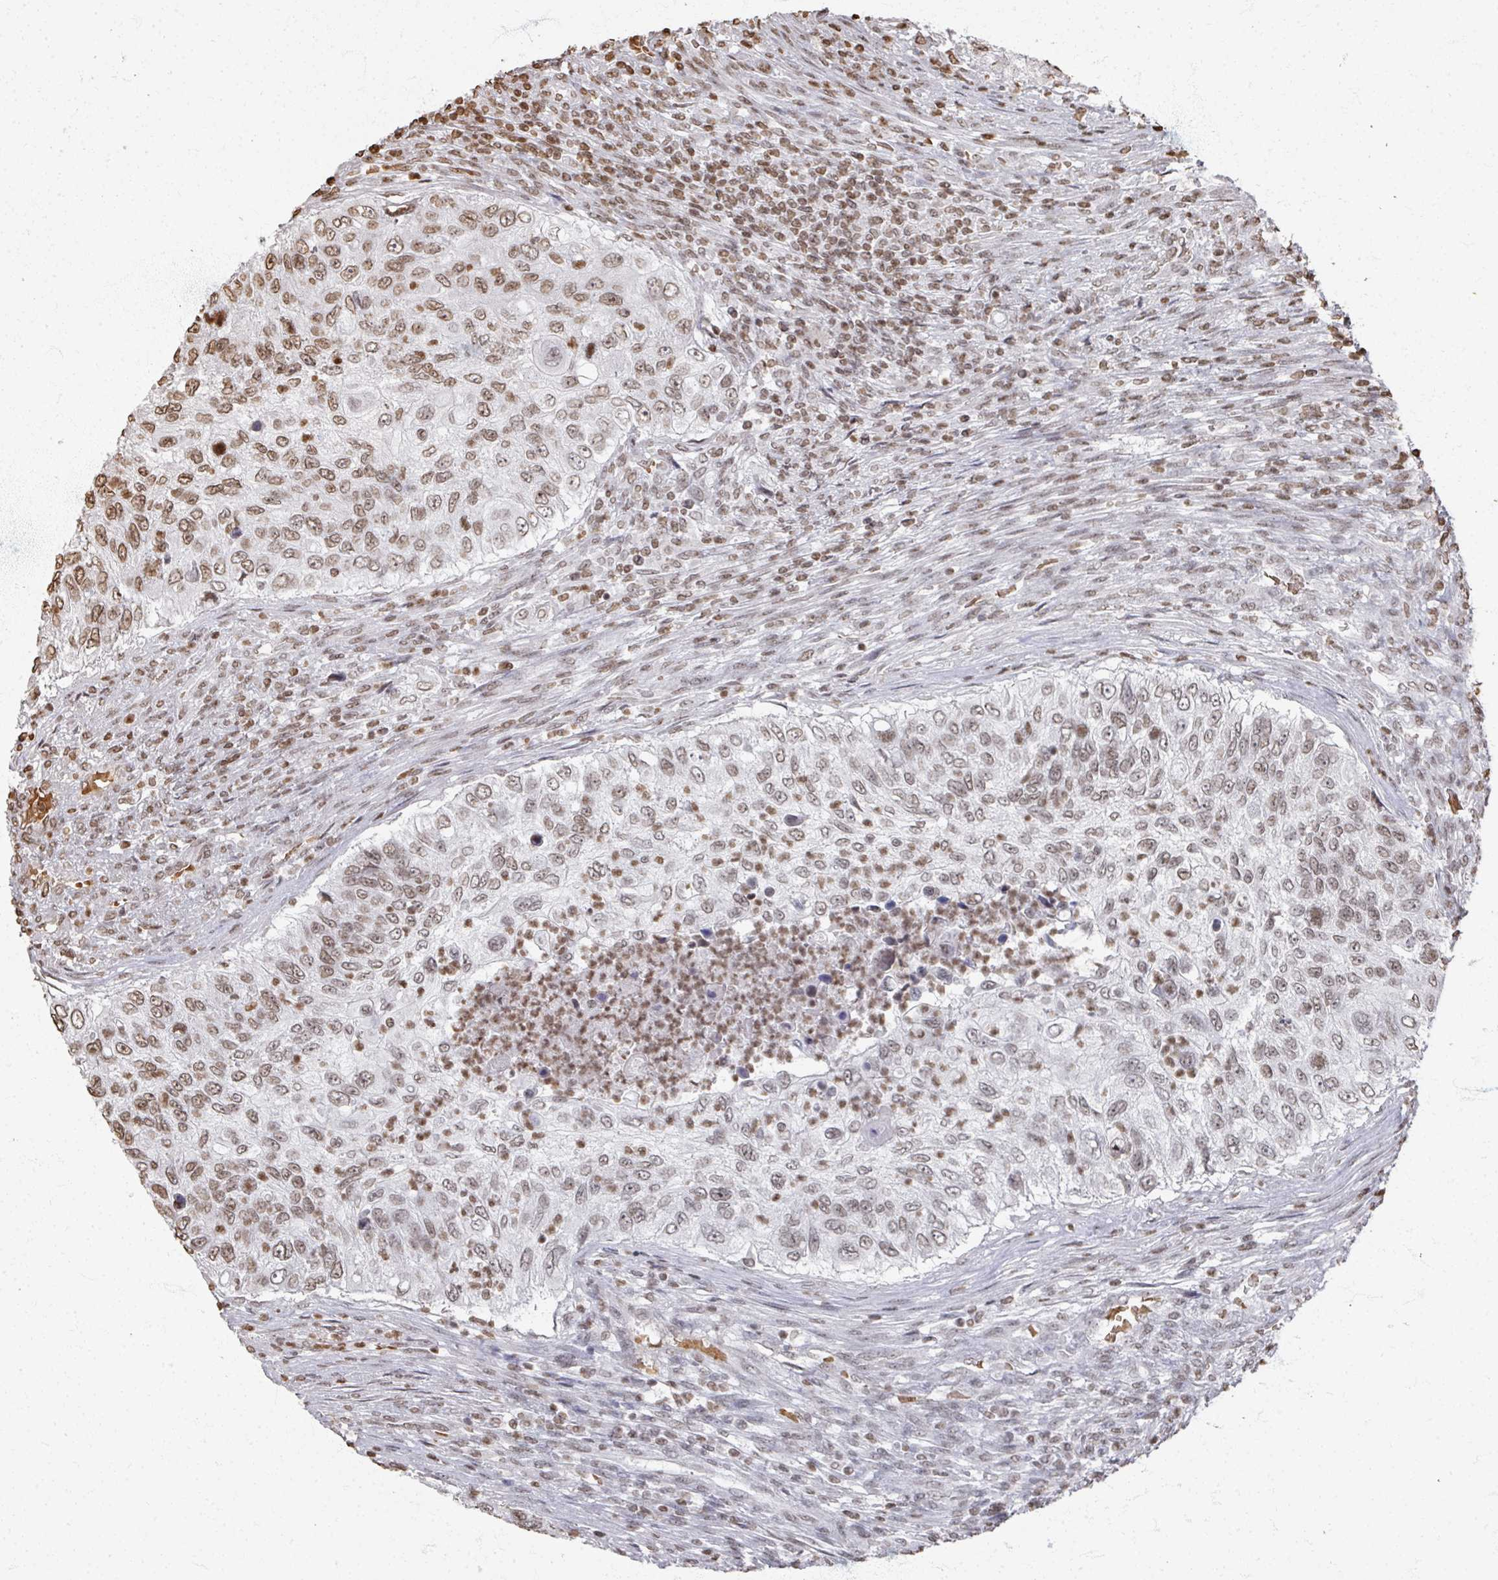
{"staining": {"intensity": "moderate", "quantity": ">75%", "location": "nuclear"}, "tissue": "urothelial cancer", "cell_type": "Tumor cells", "image_type": "cancer", "snomed": [{"axis": "morphology", "description": "Urothelial carcinoma, High grade"}, {"axis": "topography", "description": "Urinary bladder"}], "caption": "This histopathology image displays immunohistochemistry staining of human urothelial cancer, with medium moderate nuclear expression in approximately >75% of tumor cells.", "gene": "DCUN1D5", "patient": {"sex": "female", "age": 60}}